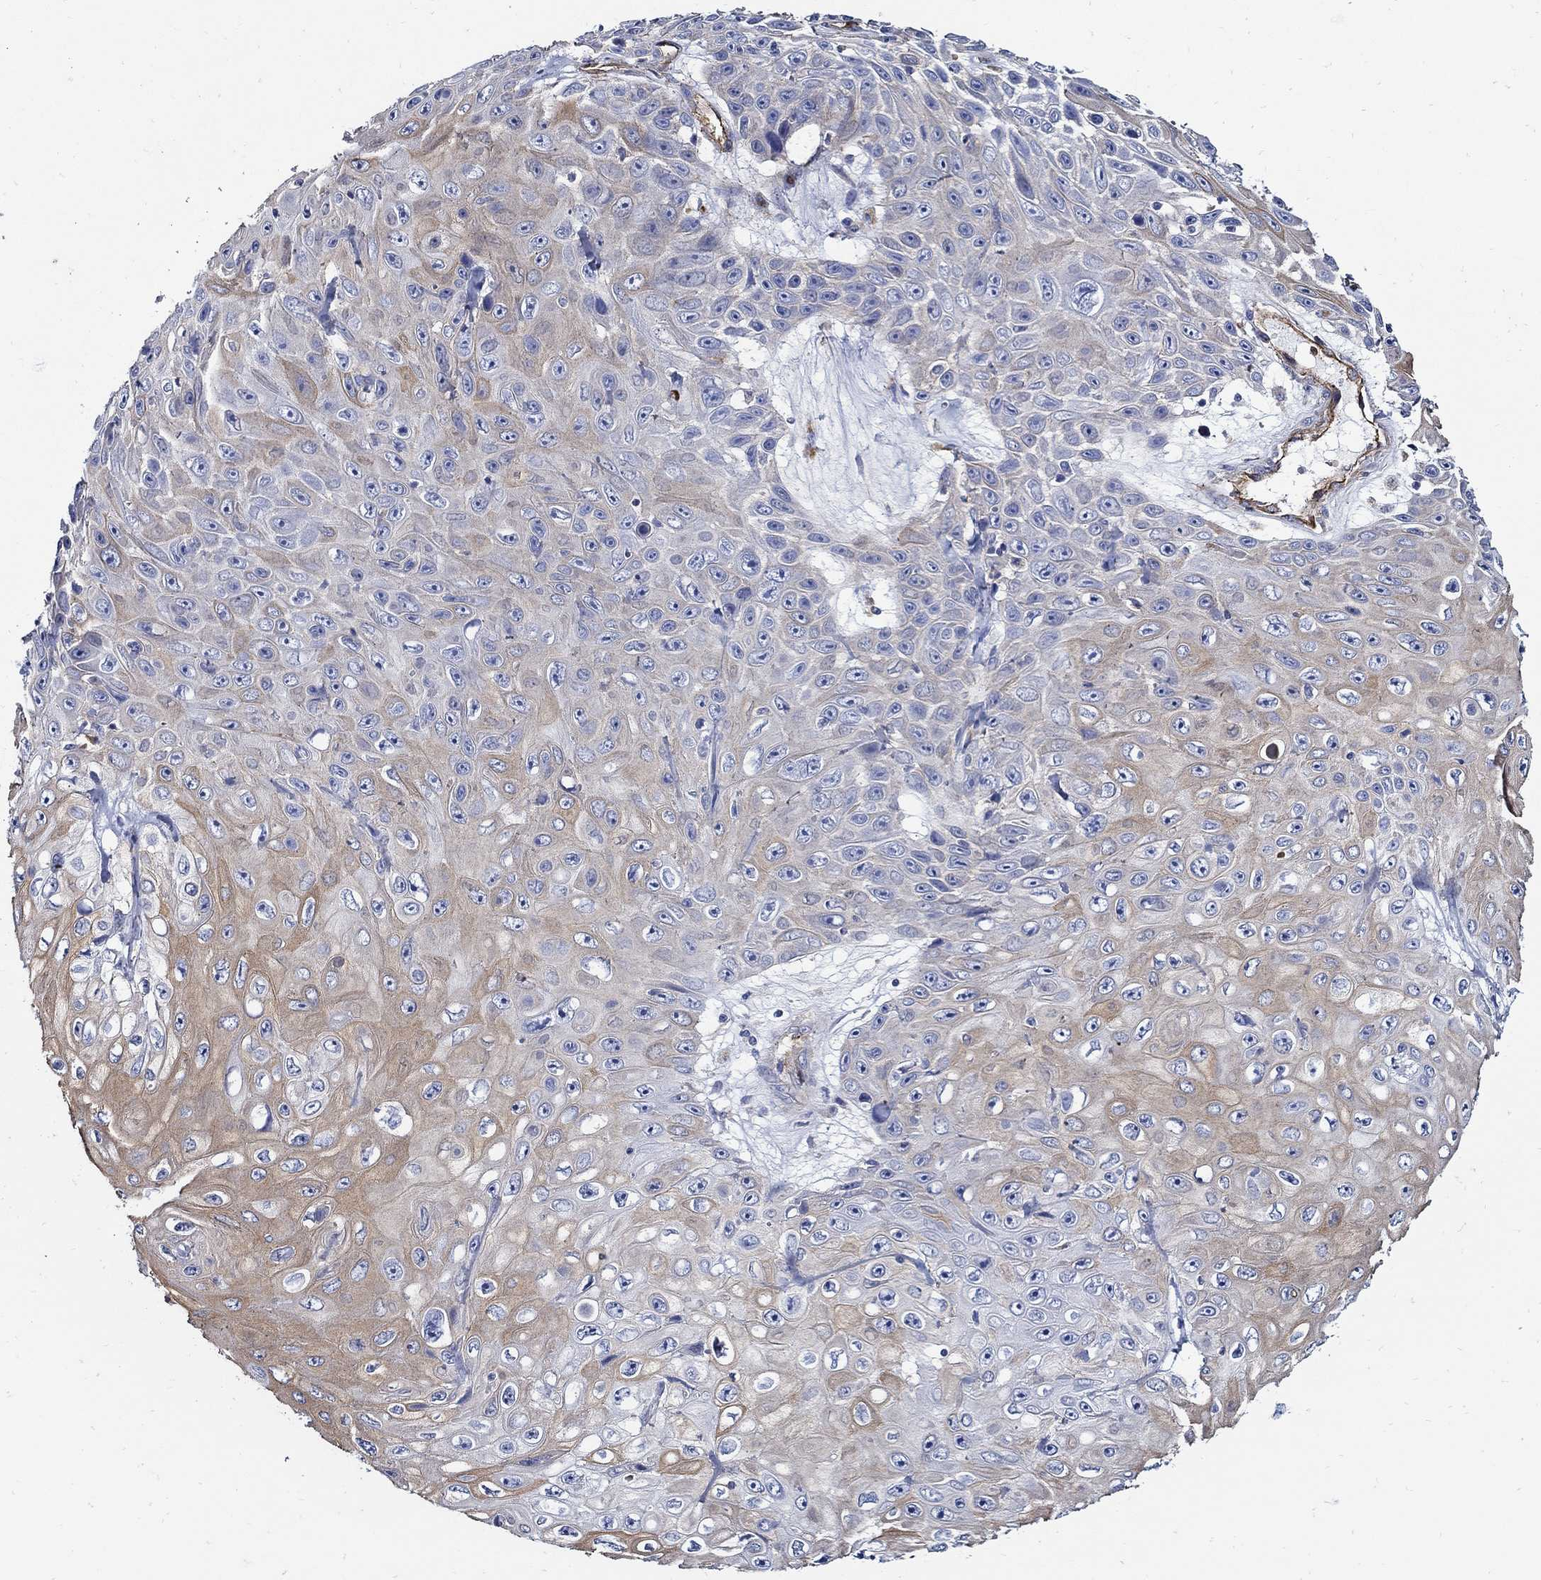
{"staining": {"intensity": "moderate", "quantity": "25%-75%", "location": "cytoplasmic/membranous"}, "tissue": "skin cancer", "cell_type": "Tumor cells", "image_type": "cancer", "snomed": [{"axis": "morphology", "description": "Squamous cell carcinoma, NOS"}, {"axis": "topography", "description": "Skin"}], "caption": "Immunohistochemical staining of skin cancer (squamous cell carcinoma) demonstrates medium levels of moderate cytoplasmic/membranous expression in approximately 25%-75% of tumor cells. (IHC, brightfield microscopy, high magnification).", "gene": "APBB3", "patient": {"sex": "male", "age": 82}}